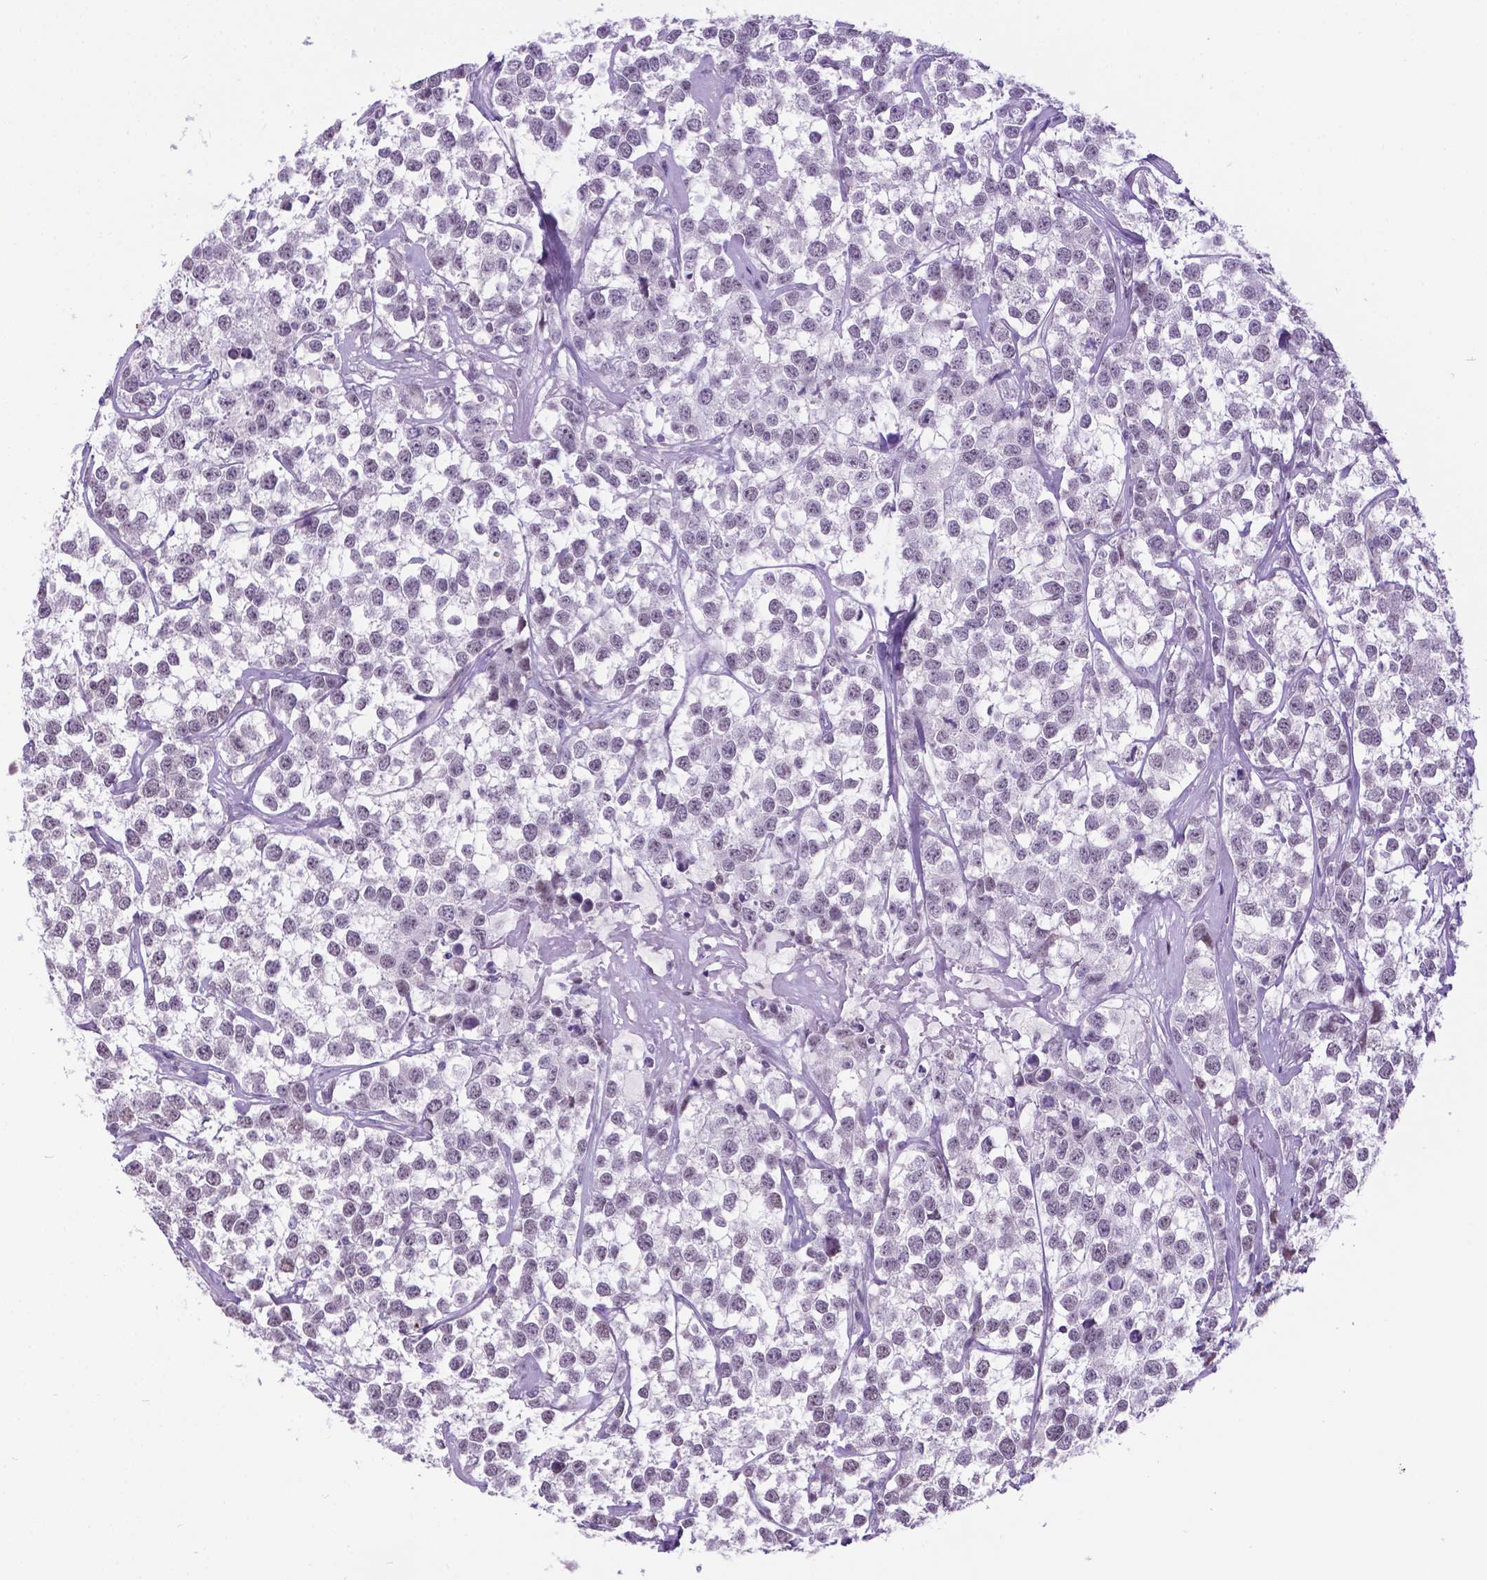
{"staining": {"intensity": "negative", "quantity": "none", "location": "none"}, "tissue": "testis cancer", "cell_type": "Tumor cells", "image_type": "cancer", "snomed": [{"axis": "morphology", "description": "Seminoma, NOS"}, {"axis": "topography", "description": "Testis"}], "caption": "Immunohistochemistry image of neoplastic tissue: human testis seminoma stained with DAB reveals no significant protein positivity in tumor cells.", "gene": "DPF3", "patient": {"sex": "male", "age": 59}}